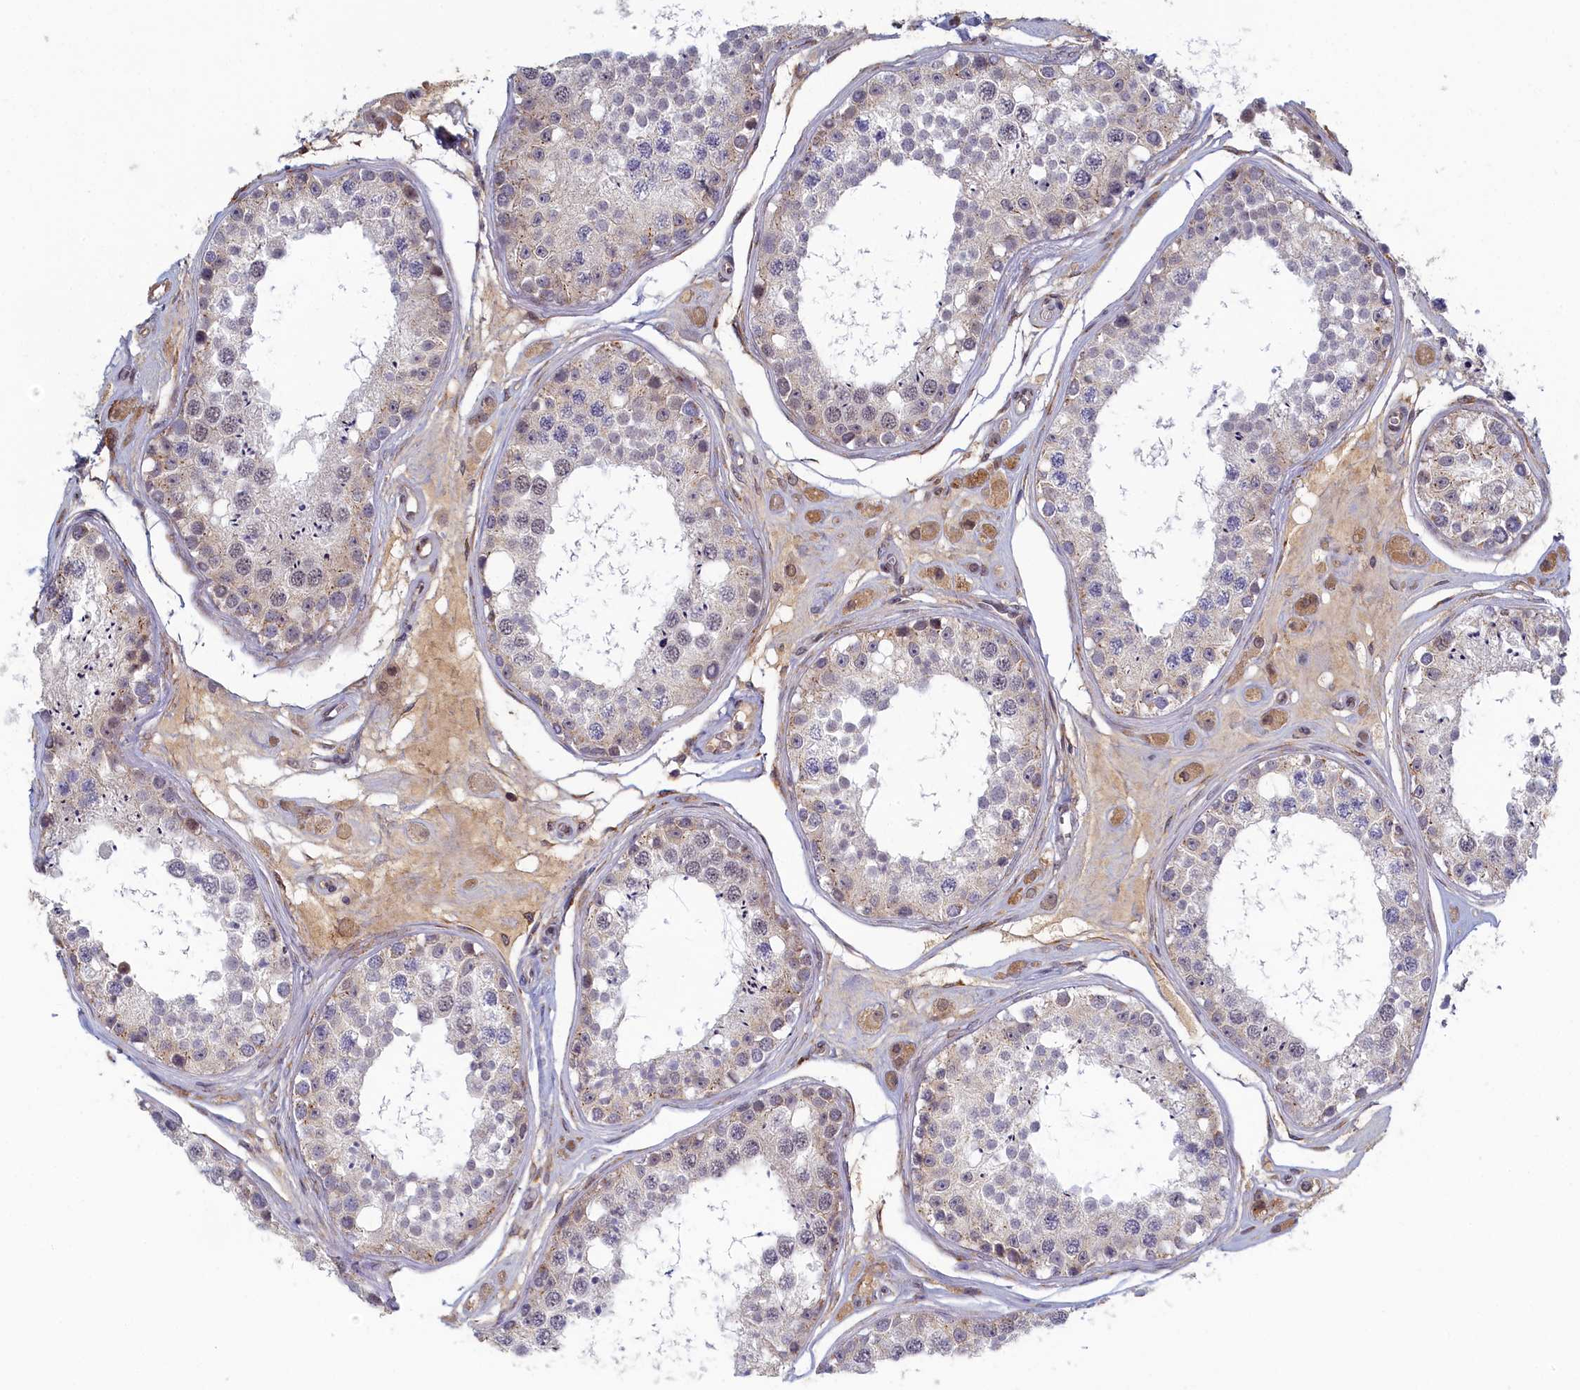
{"staining": {"intensity": "negative", "quantity": "none", "location": "none"}, "tissue": "testis", "cell_type": "Cells in seminiferous ducts", "image_type": "normal", "snomed": [{"axis": "morphology", "description": "Normal tissue, NOS"}, {"axis": "topography", "description": "Testis"}], "caption": "There is no significant staining in cells in seminiferous ducts of testis. (Immunohistochemistry (ihc), brightfield microscopy, high magnification).", "gene": "DNAJC17", "patient": {"sex": "male", "age": 25}}